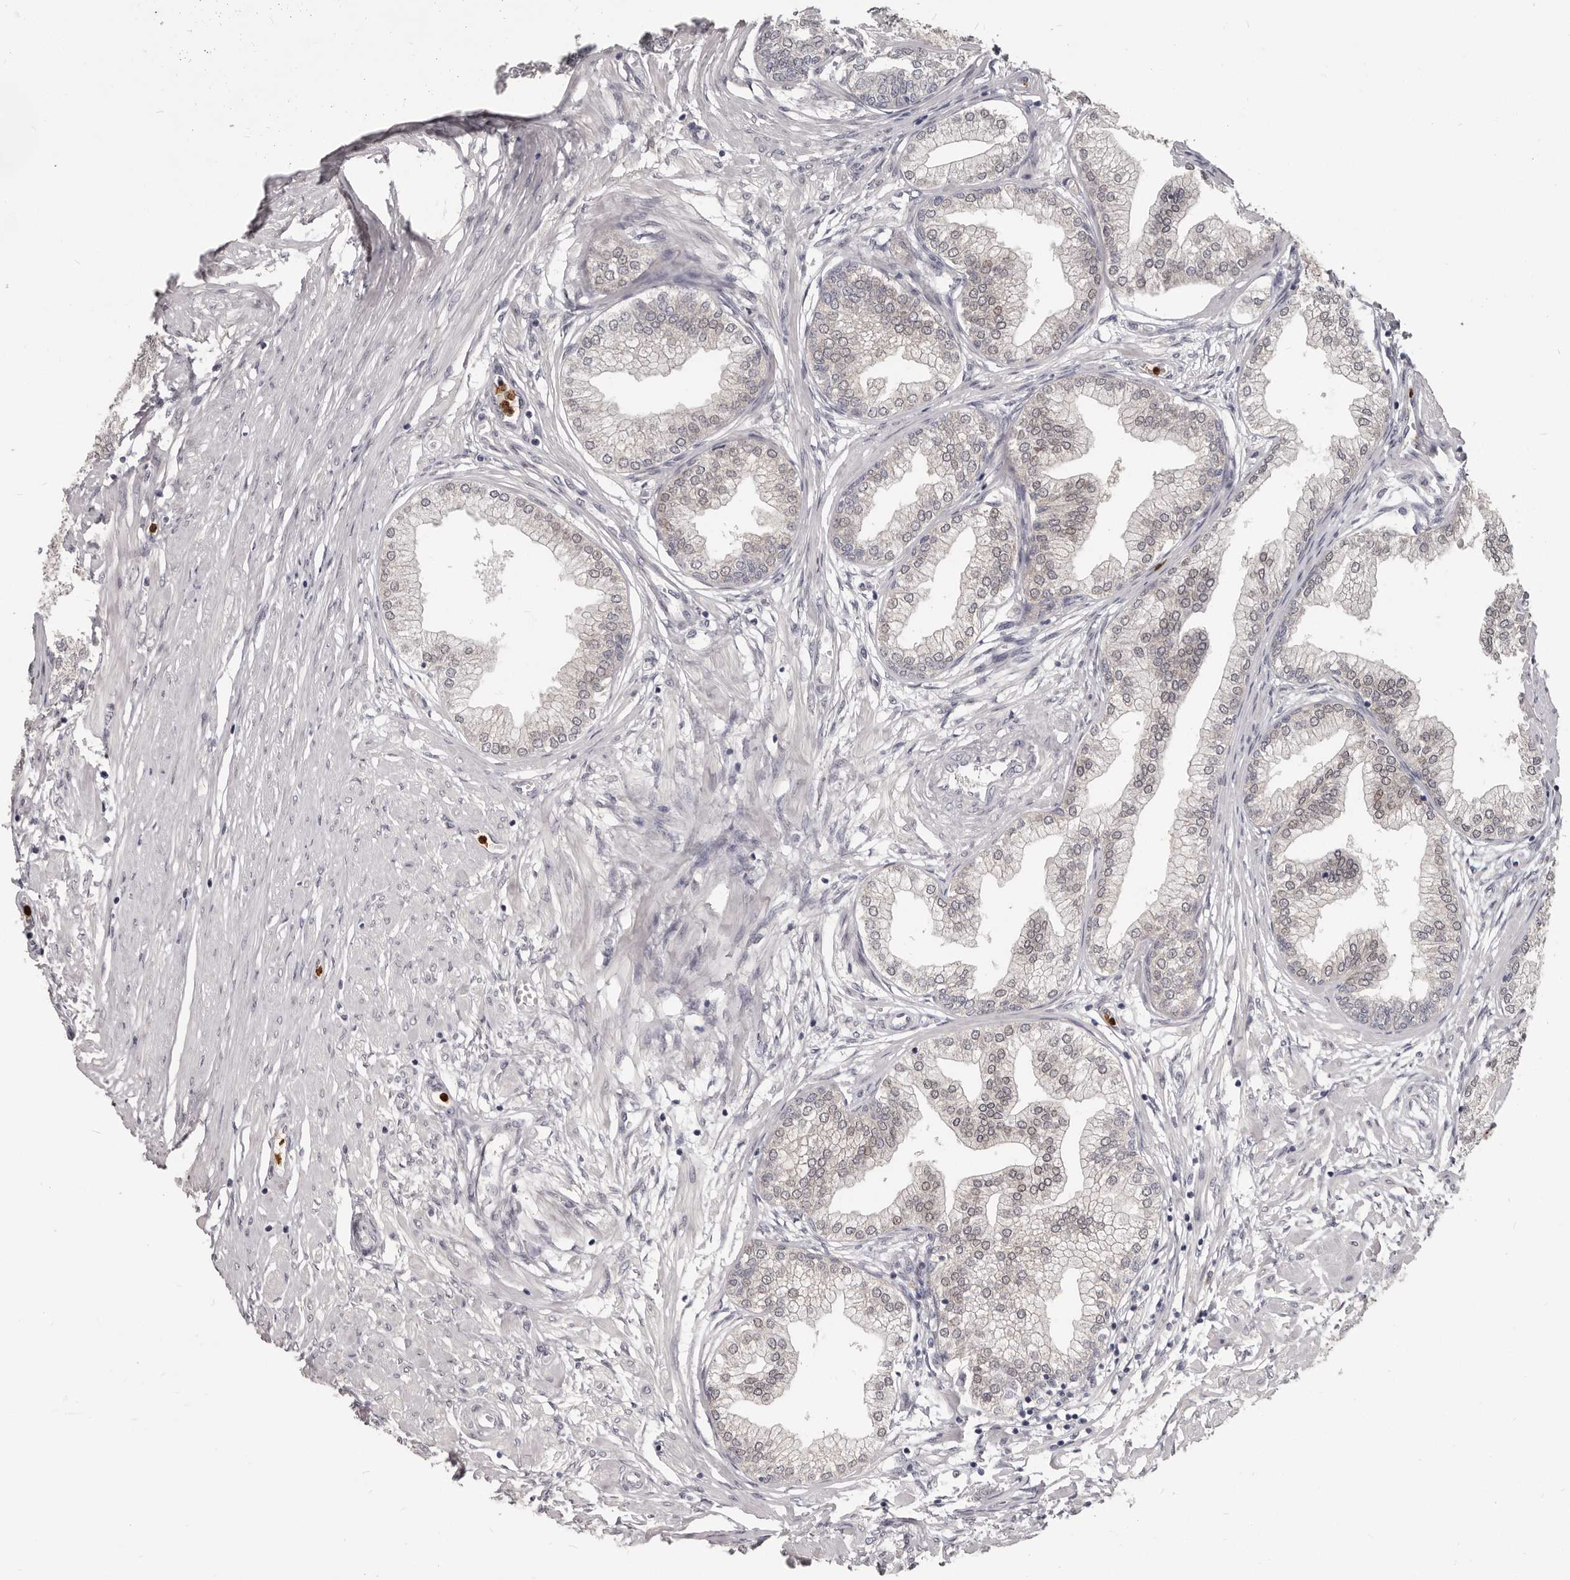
{"staining": {"intensity": "moderate", "quantity": "25%-75%", "location": "cytoplasmic/membranous"}, "tissue": "prostate", "cell_type": "Glandular cells", "image_type": "normal", "snomed": [{"axis": "morphology", "description": "Normal tissue, NOS"}, {"axis": "morphology", "description": "Urothelial carcinoma, Low grade"}, {"axis": "topography", "description": "Urinary bladder"}, {"axis": "topography", "description": "Prostate"}], "caption": "Immunohistochemistry of normal human prostate reveals medium levels of moderate cytoplasmic/membranous expression in approximately 25%-75% of glandular cells. (IHC, brightfield microscopy, high magnification).", "gene": "GPR157", "patient": {"sex": "male", "age": 60}}